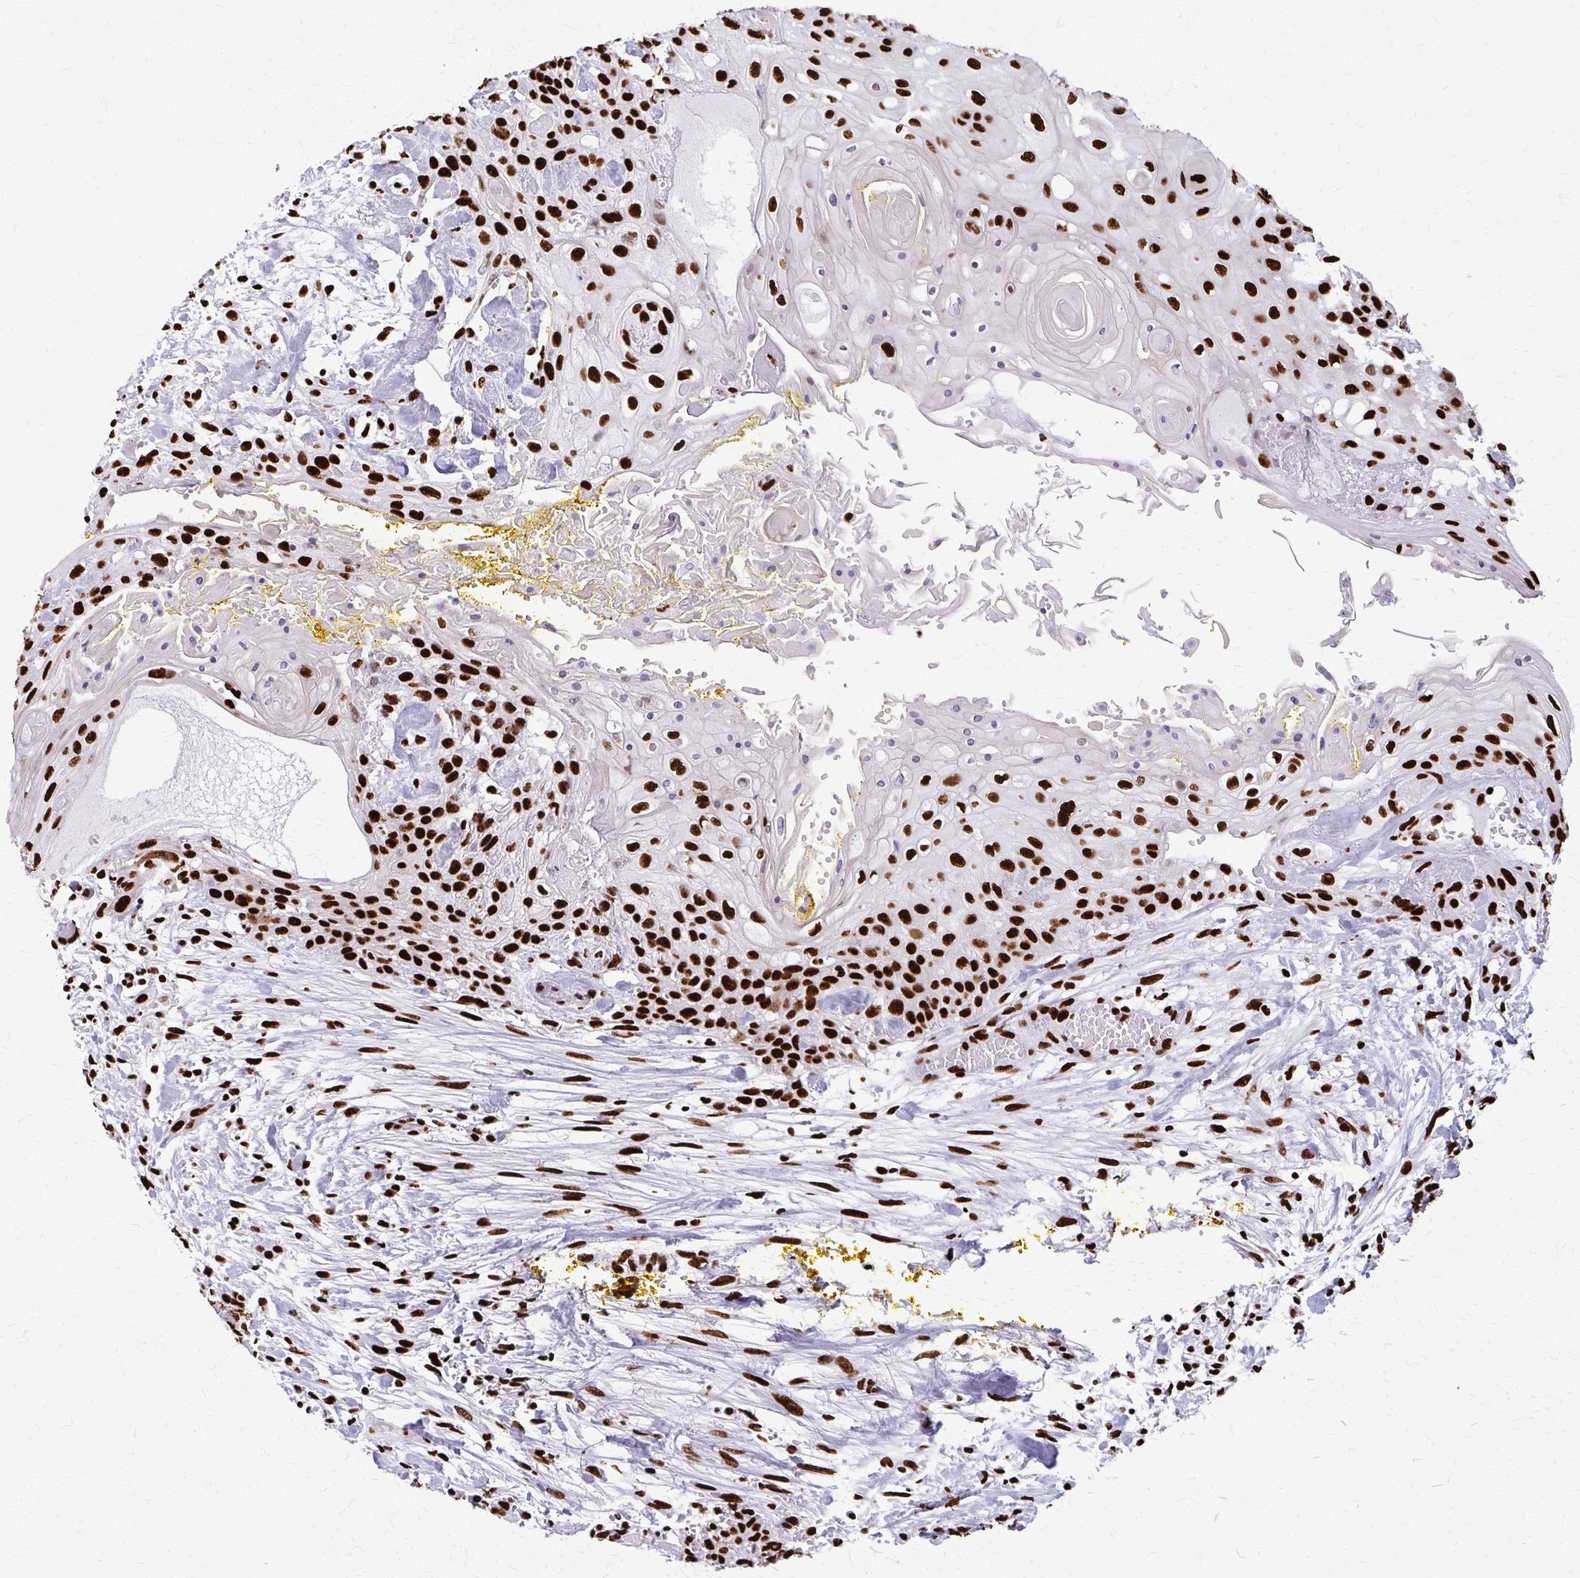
{"staining": {"intensity": "strong", "quantity": ">75%", "location": "nuclear"}, "tissue": "head and neck cancer", "cell_type": "Tumor cells", "image_type": "cancer", "snomed": [{"axis": "morphology", "description": "Squamous cell carcinoma, NOS"}, {"axis": "topography", "description": "Head-Neck"}], "caption": "Head and neck cancer stained for a protein shows strong nuclear positivity in tumor cells. (DAB IHC with brightfield microscopy, high magnification).", "gene": "SFPQ", "patient": {"sex": "female", "age": 43}}